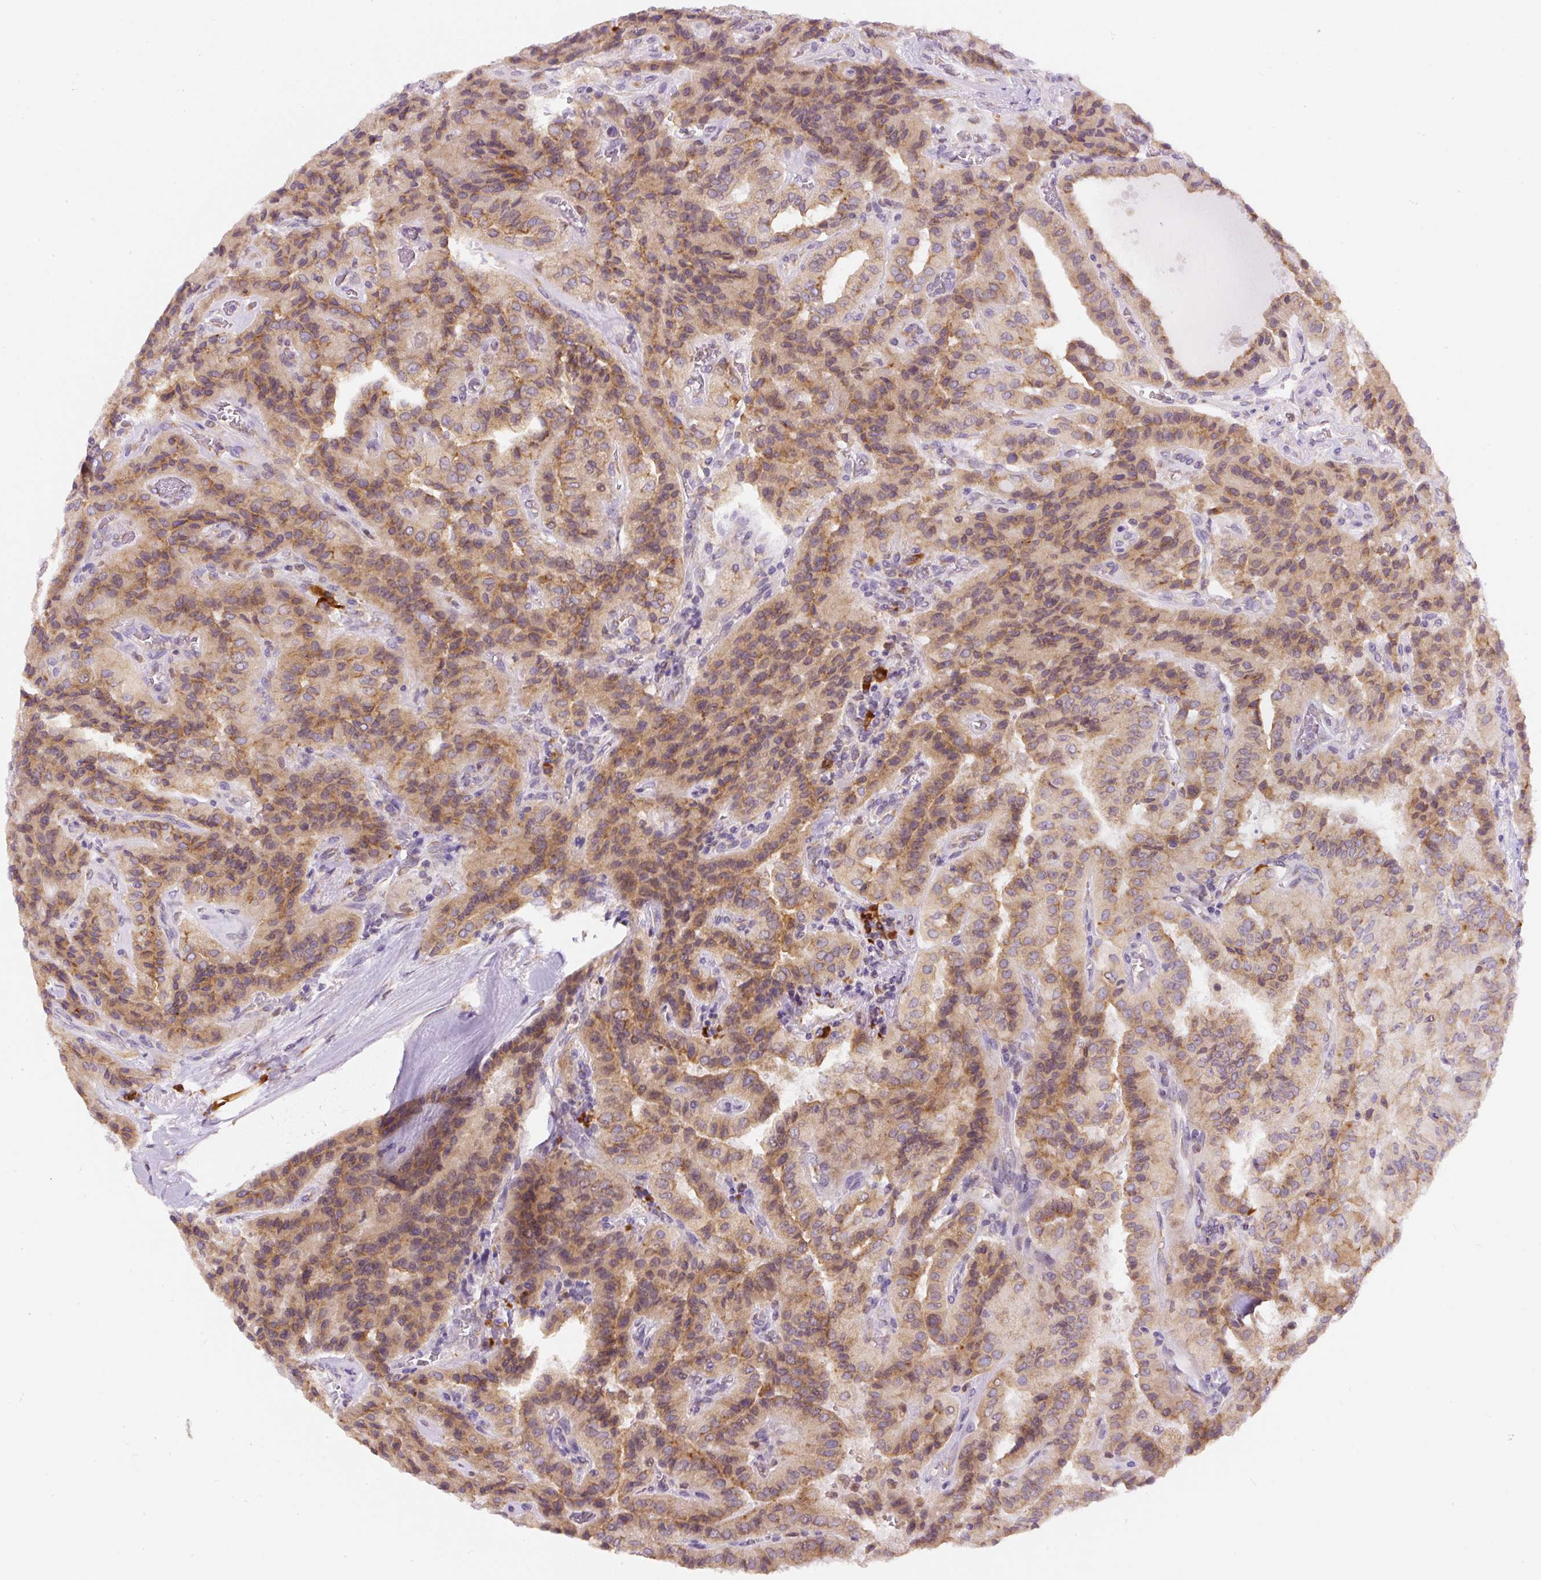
{"staining": {"intensity": "moderate", "quantity": ">75%", "location": "cytoplasmic/membranous"}, "tissue": "thyroid cancer", "cell_type": "Tumor cells", "image_type": "cancer", "snomed": [{"axis": "morphology", "description": "Normal tissue, NOS"}, {"axis": "morphology", "description": "Papillary adenocarcinoma, NOS"}, {"axis": "topography", "description": "Thyroid gland"}], "caption": "High-power microscopy captured an immunohistochemistry (IHC) micrograph of thyroid papillary adenocarcinoma, revealing moderate cytoplasmic/membranous expression in about >75% of tumor cells. The protein of interest is stained brown, and the nuclei are stained in blue (DAB (3,3'-diaminobenzidine) IHC with brightfield microscopy, high magnification).", "gene": "DDOST", "patient": {"sex": "female", "age": 59}}